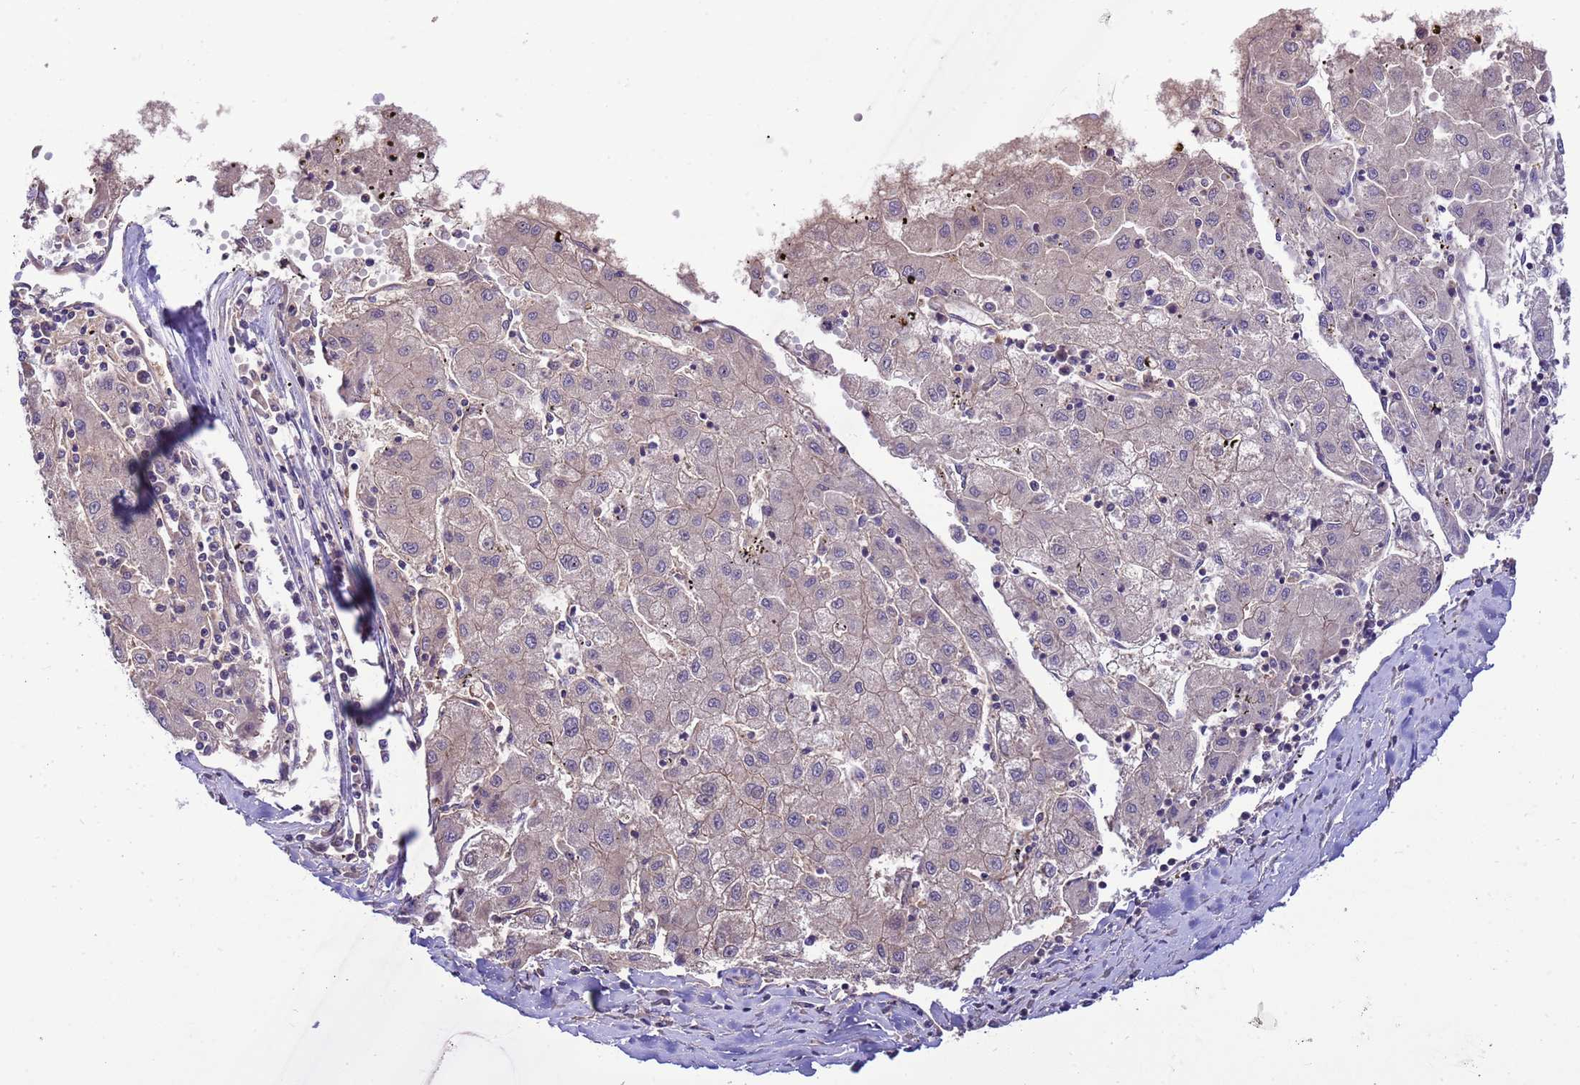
{"staining": {"intensity": "weak", "quantity": "<25%", "location": "cytoplasmic/membranous"}, "tissue": "liver cancer", "cell_type": "Tumor cells", "image_type": "cancer", "snomed": [{"axis": "morphology", "description": "Carcinoma, Hepatocellular, NOS"}, {"axis": "topography", "description": "Liver"}], "caption": "Immunohistochemistry micrograph of human liver cancer (hepatocellular carcinoma) stained for a protein (brown), which exhibits no staining in tumor cells.", "gene": "SMCO3", "patient": {"sex": "male", "age": 72}}